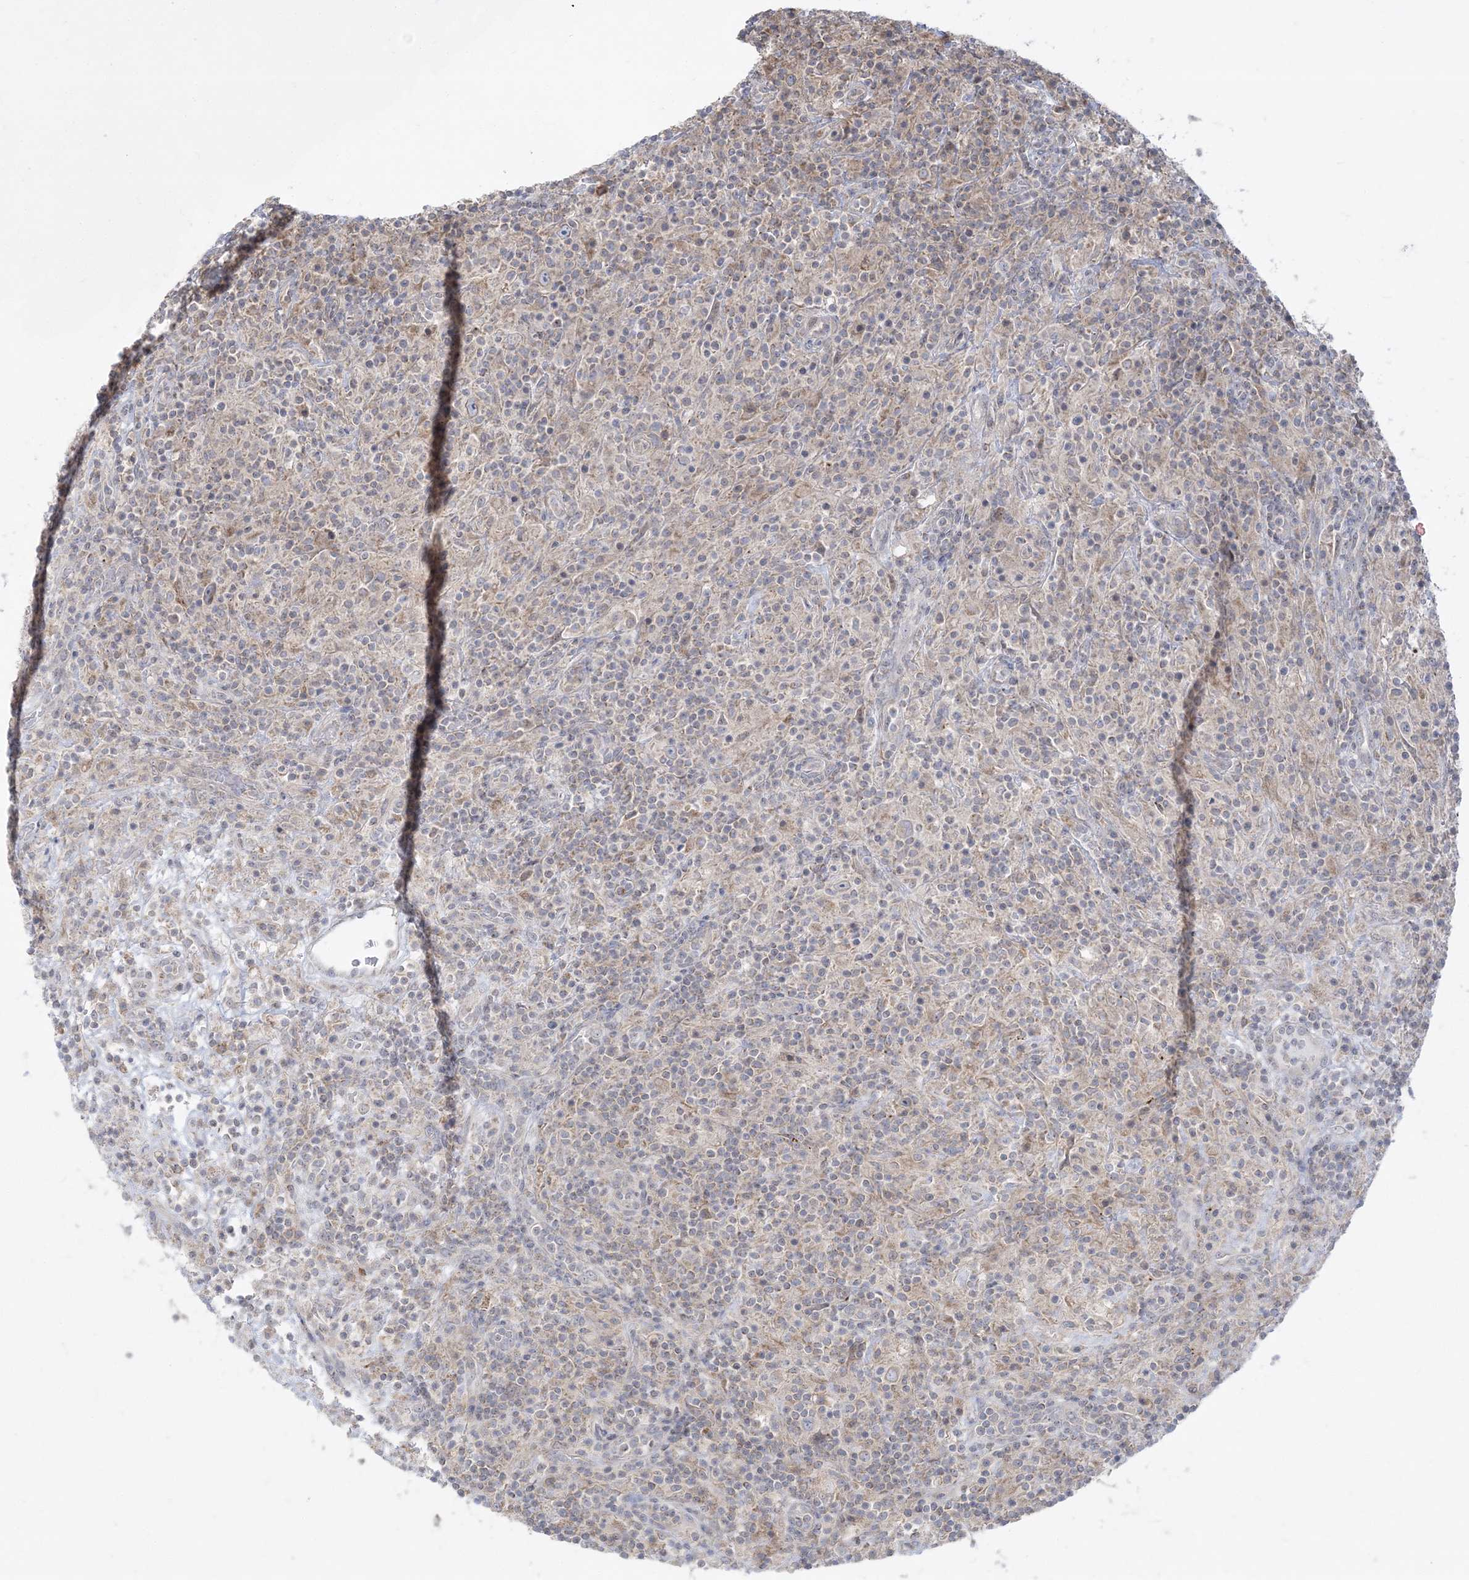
{"staining": {"intensity": "weak", "quantity": ">75%", "location": "cytoplasmic/membranous"}, "tissue": "lymphoma", "cell_type": "Tumor cells", "image_type": "cancer", "snomed": [{"axis": "morphology", "description": "Hodgkin's disease, NOS"}, {"axis": "topography", "description": "Lymph node"}], "caption": "Hodgkin's disease tissue shows weak cytoplasmic/membranous staining in approximately >75% of tumor cells, visualized by immunohistochemistry.", "gene": "ZC3H6", "patient": {"sex": "male", "age": 70}}